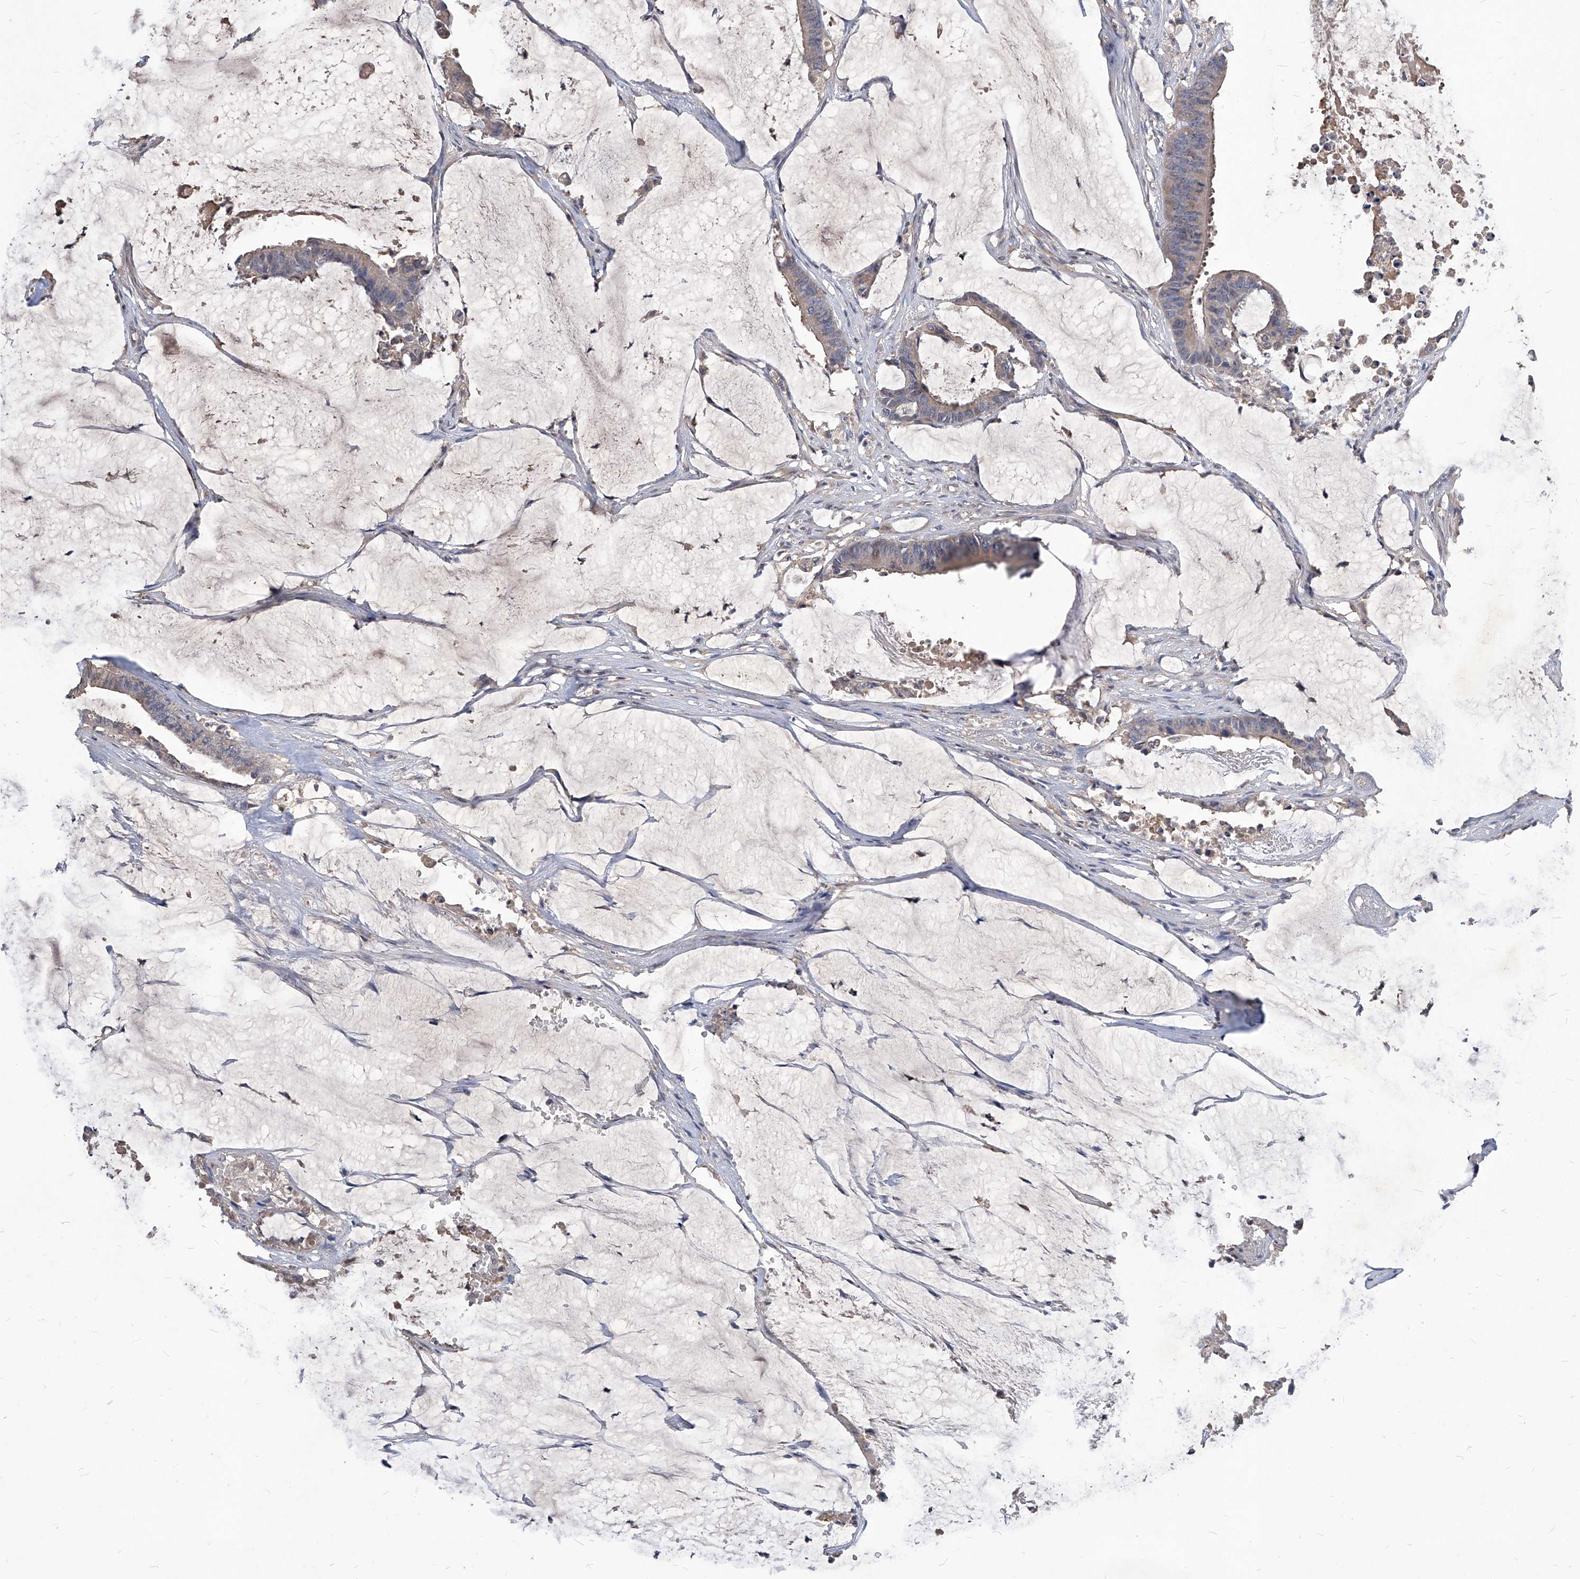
{"staining": {"intensity": "weak", "quantity": ">75%", "location": "cytoplasmic/membranous"}, "tissue": "colorectal cancer", "cell_type": "Tumor cells", "image_type": "cancer", "snomed": [{"axis": "morphology", "description": "Adenocarcinoma, NOS"}, {"axis": "topography", "description": "Rectum"}], "caption": "Immunohistochemical staining of human colorectal cancer reveals low levels of weak cytoplasmic/membranous protein positivity in approximately >75% of tumor cells. The staining was performed using DAB (3,3'-diaminobenzidine) to visualize the protein expression in brown, while the nuclei were stained in blue with hematoxylin (Magnification: 20x).", "gene": "SYNGR1", "patient": {"sex": "female", "age": 66}}